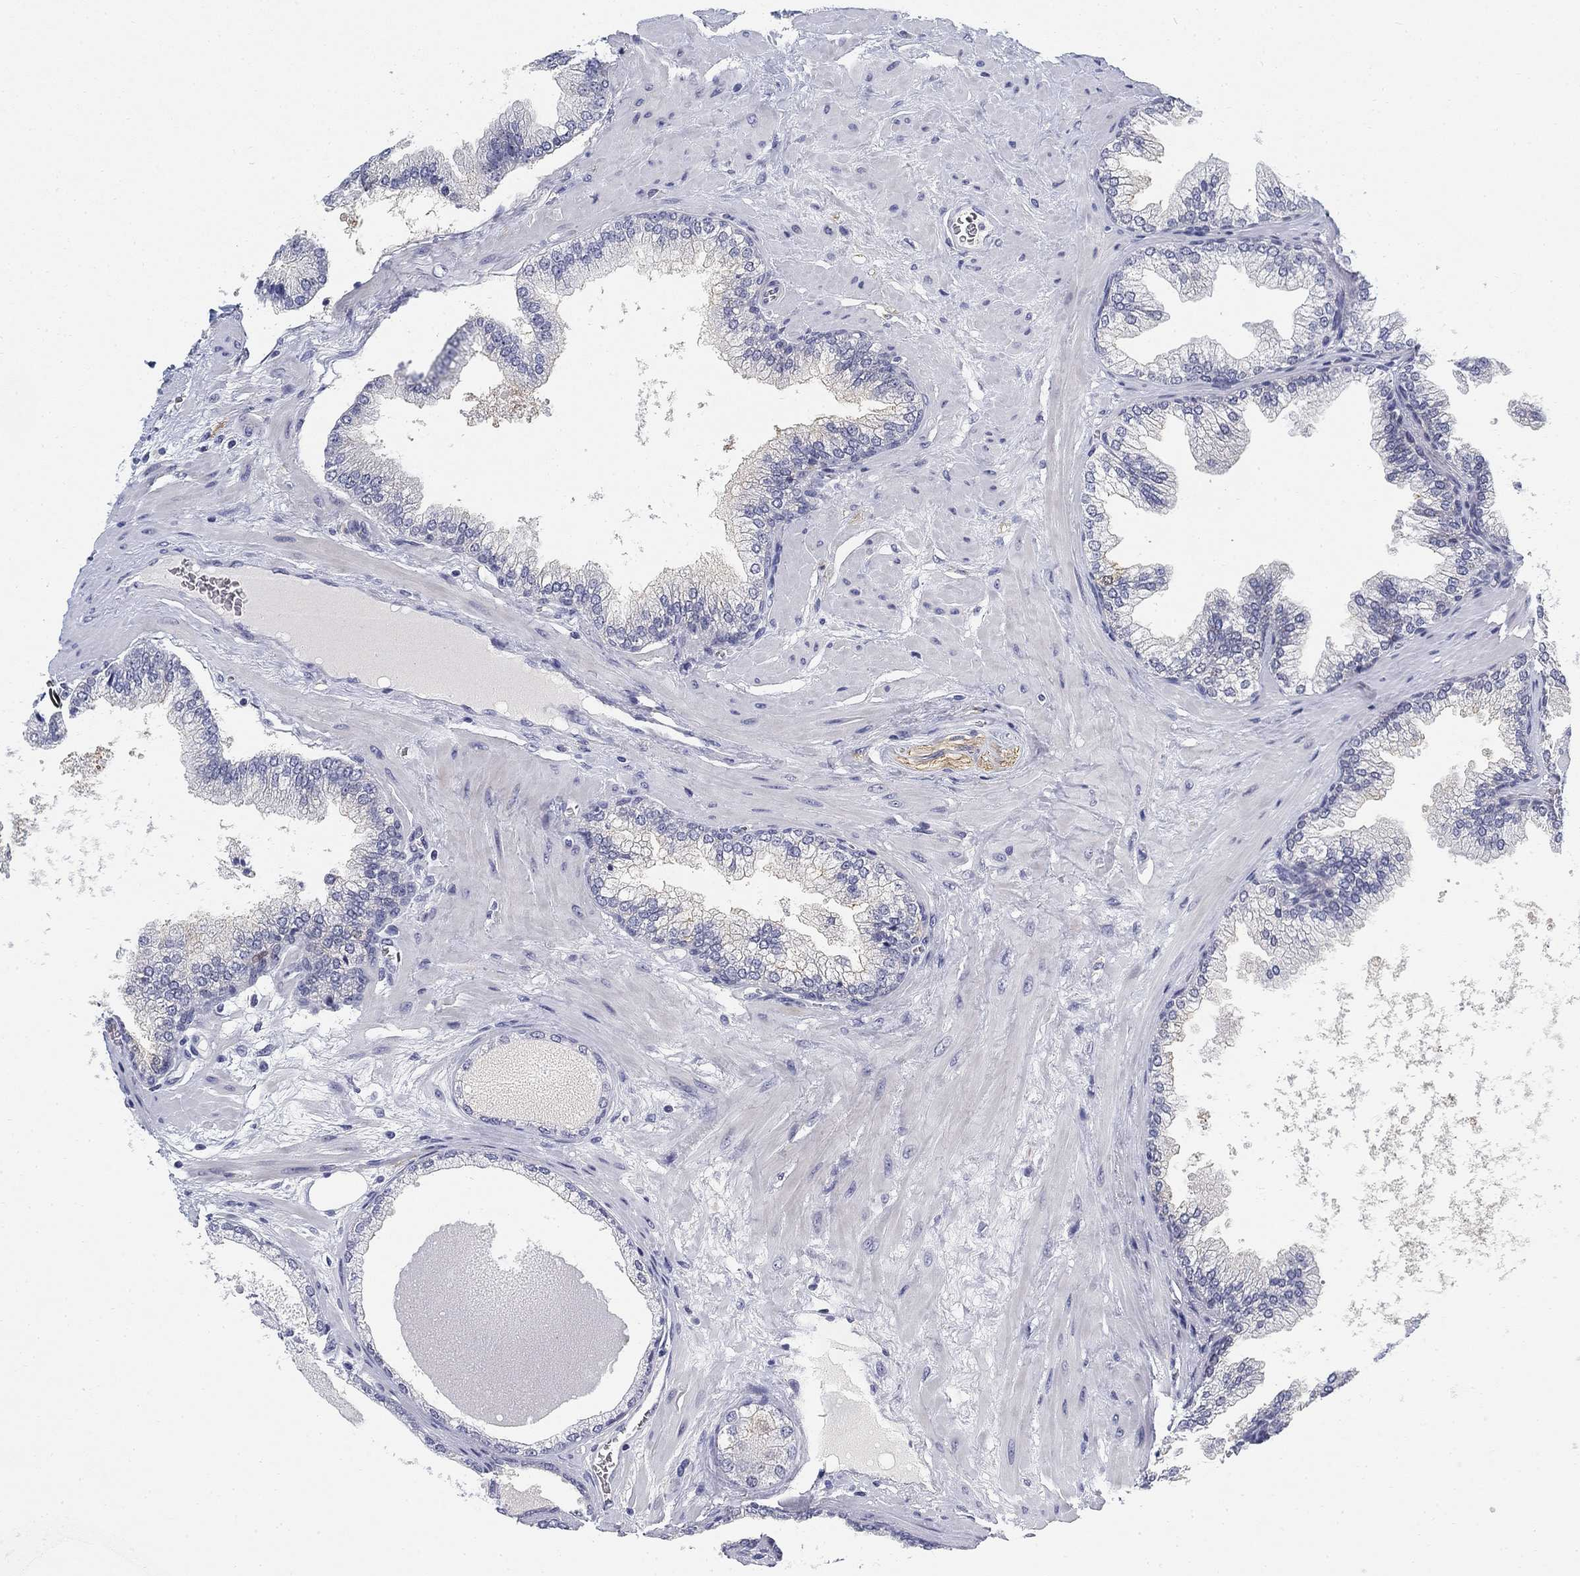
{"staining": {"intensity": "negative", "quantity": "none", "location": "none"}, "tissue": "prostate cancer", "cell_type": "Tumor cells", "image_type": "cancer", "snomed": [{"axis": "morphology", "description": "Adenocarcinoma, Low grade"}, {"axis": "topography", "description": "Prostate"}], "caption": "Immunohistochemistry histopathology image of low-grade adenocarcinoma (prostate) stained for a protein (brown), which exhibits no positivity in tumor cells.", "gene": "SLC2A5", "patient": {"sex": "male", "age": 72}}